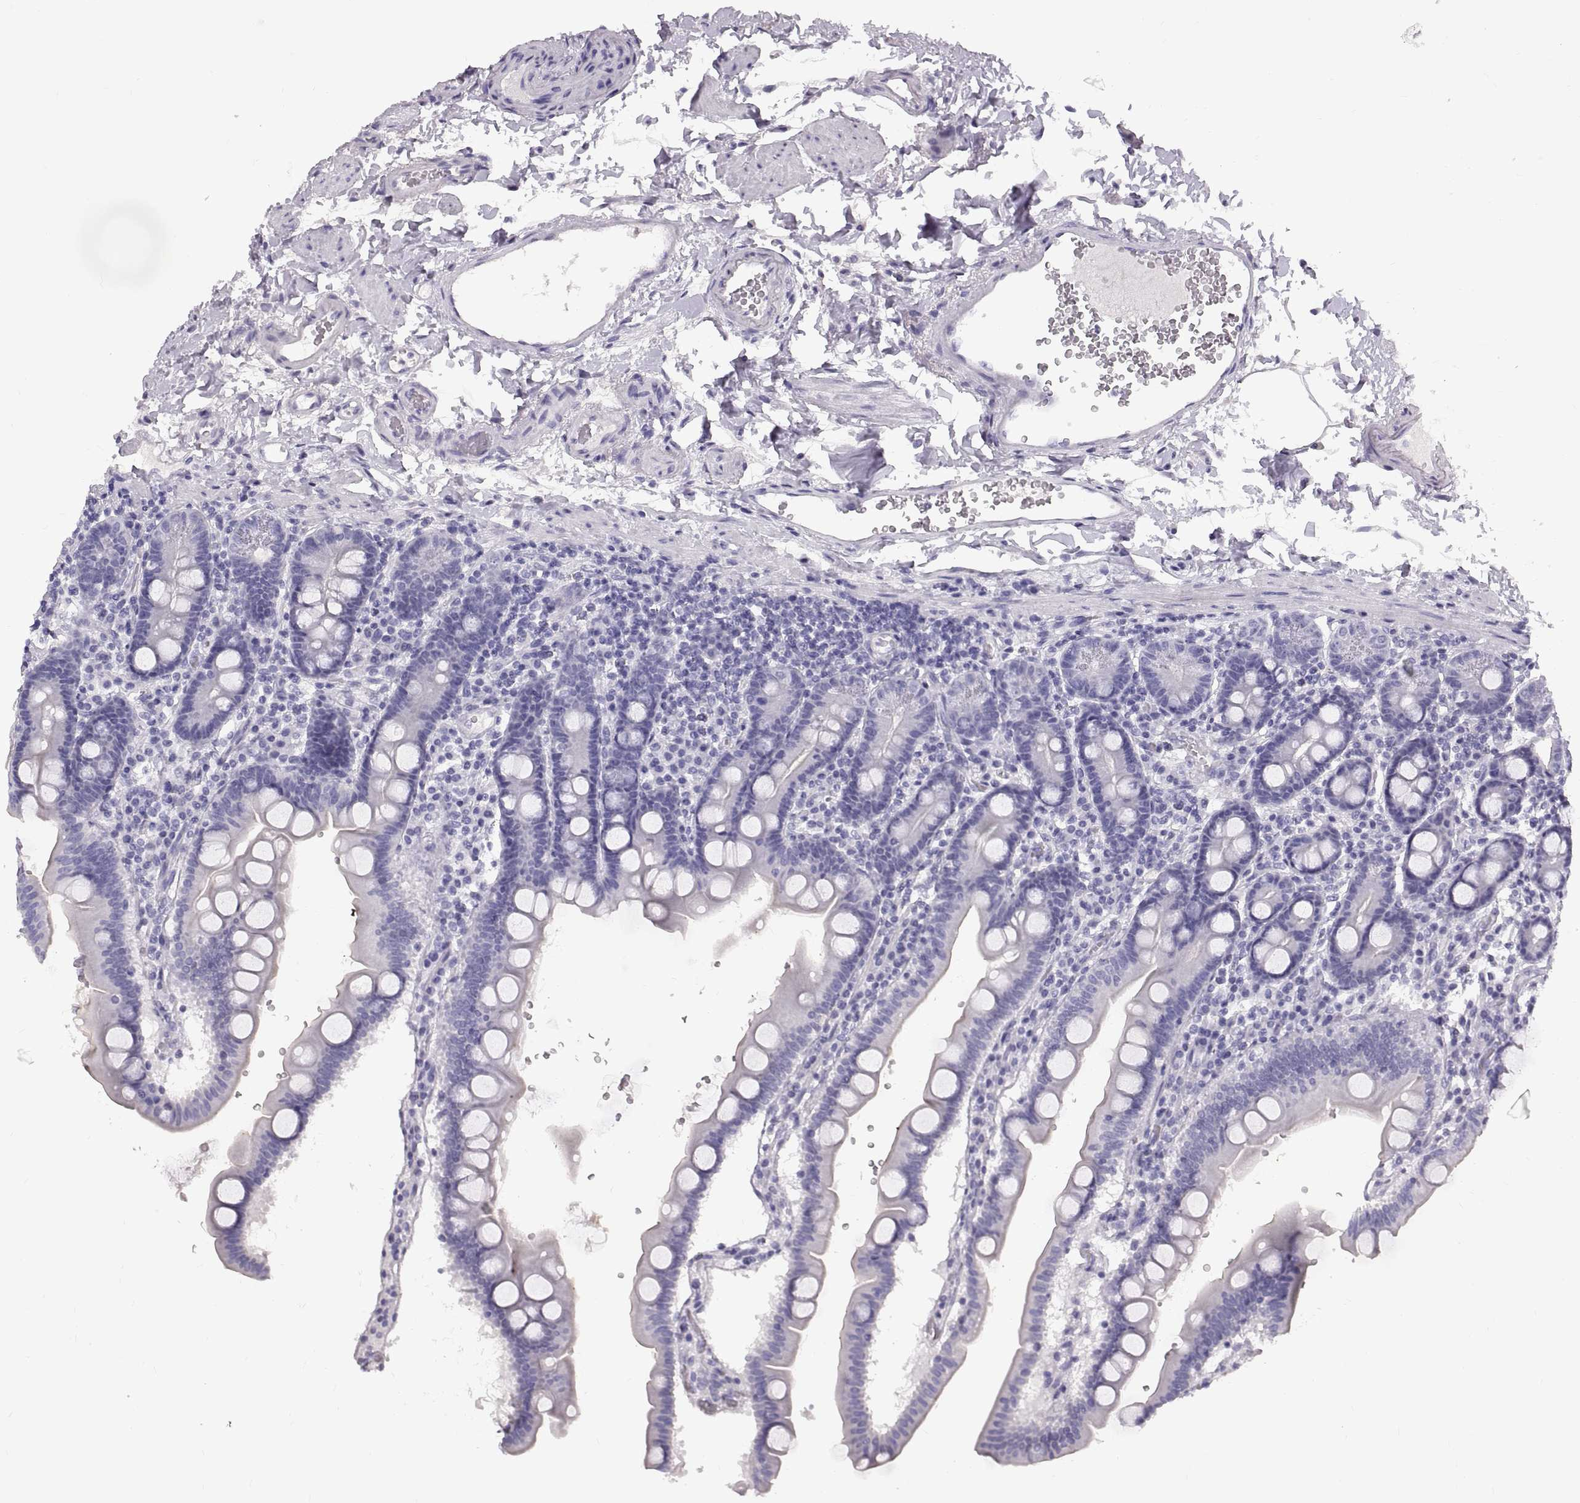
{"staining": {"intensity": "negative", "quantity": "none", "location": "none"}, "tissue": "duodenum", "cell_type": "Glandular cells", "image_type": "normal", "snomed": [{"axis": "morphology", "description": "Normal tissue, NOS"}, {"axis": "topography", "description": "Duodenum"}], "caption": "DAB immunohistochemical staining of unremarkable human duodenum reveals no significant staining in glandular cells. (DAB IHC with hematoxylin counter stain).", "gene": "WFDC8", "patient": {"sex": "male", "age": 59}}